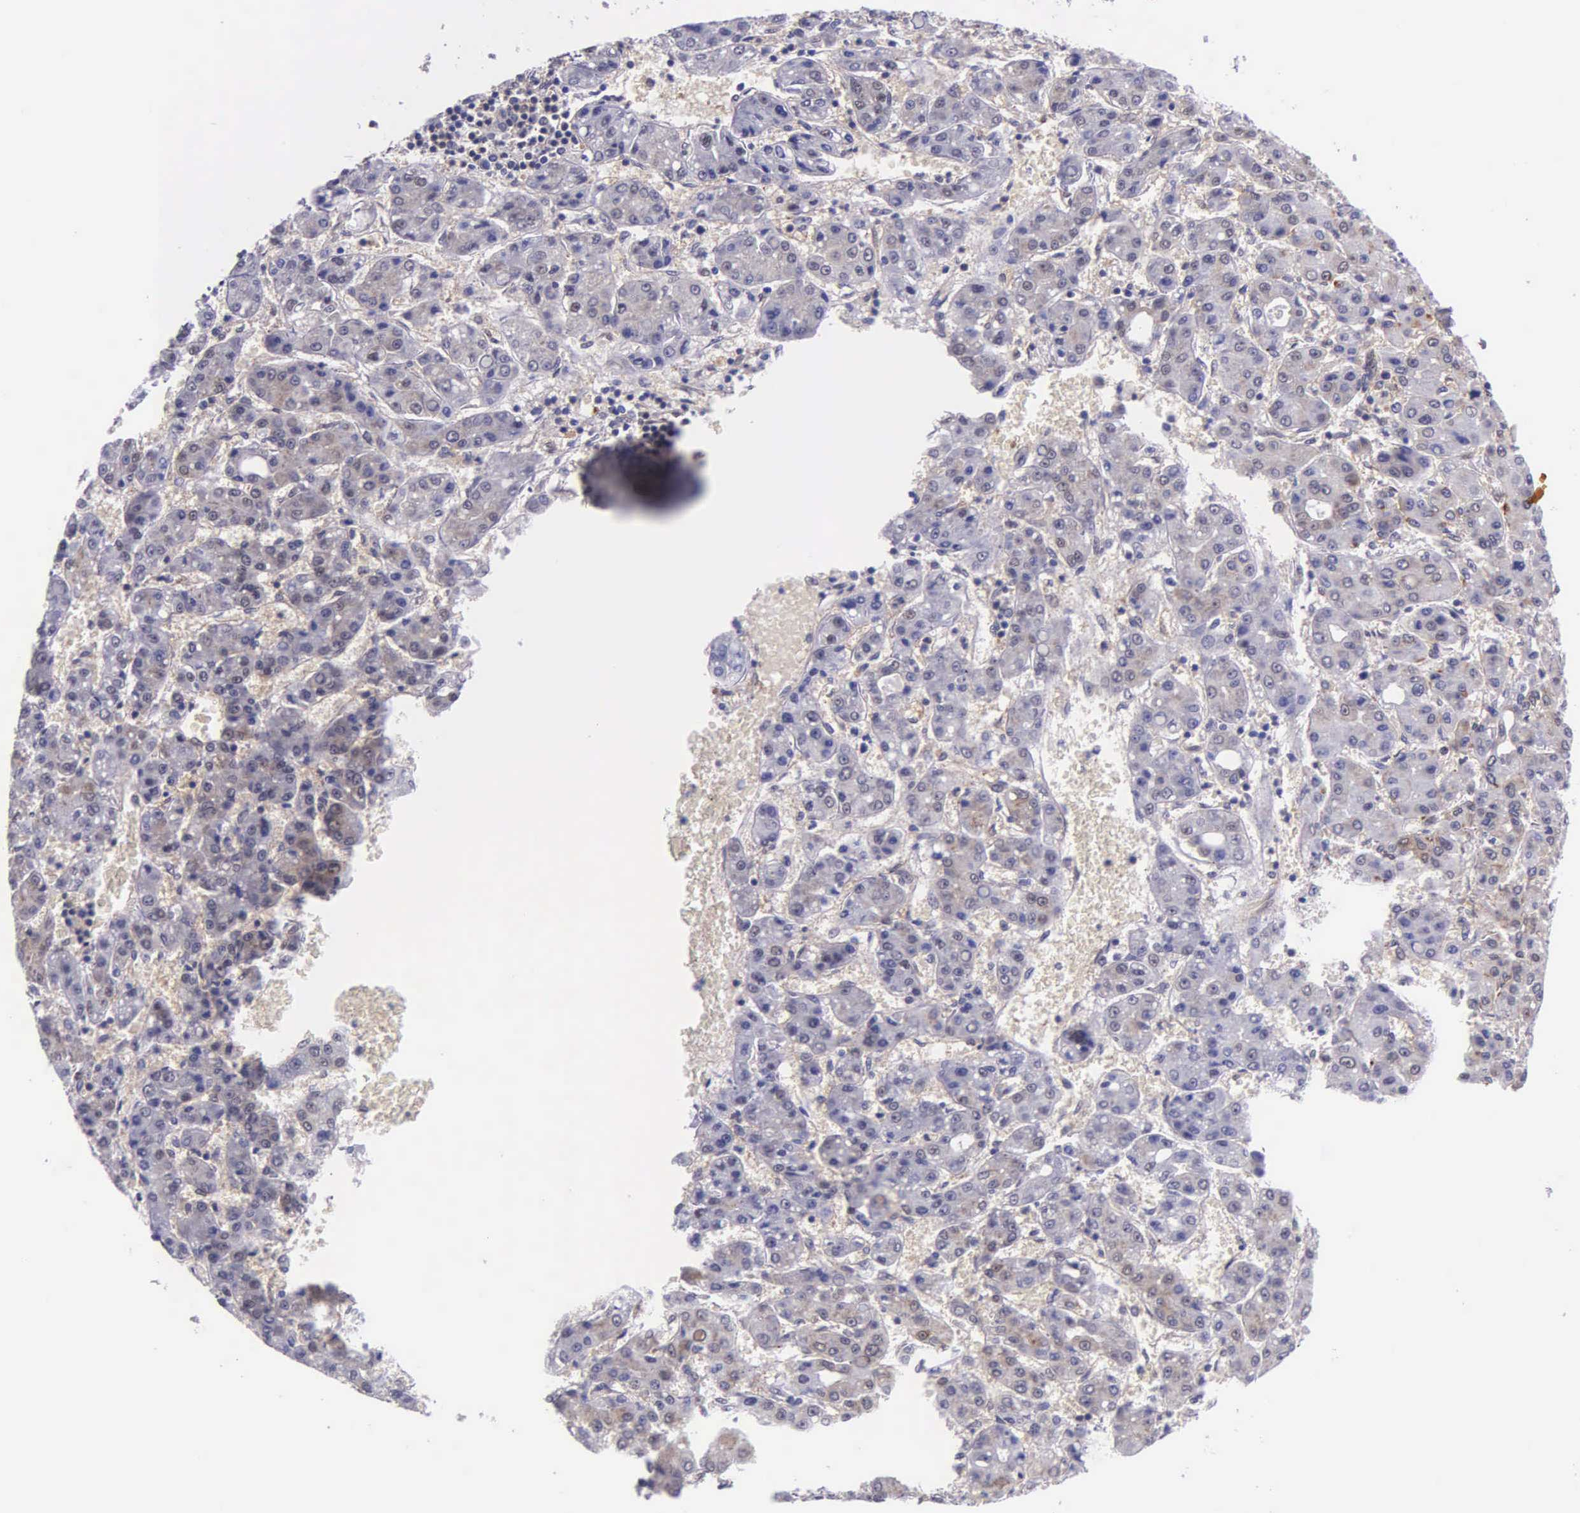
{"staining": {"intensity": "negative", "quantity": "none", "location": "none"}, "tissue": "liver cancer", "cell_type": "Tumor cells", "image_type": "cancer", "snomed": [{"axis": "morphology", "description": "Carcinoma, Hepatocellular, NOS"}, {"axis": "topography", "description": "Liver"}], "caption": "The immunohistochemistry histopathology image has no significant staining in tumor cells of hepatocellular carcinoma (liver) tissue. (Brightfield microscopy of DAB immunohistochemistry at high magnification).", "gene": "GMPR2", "patient": {"sex": "male", "age": 69}}